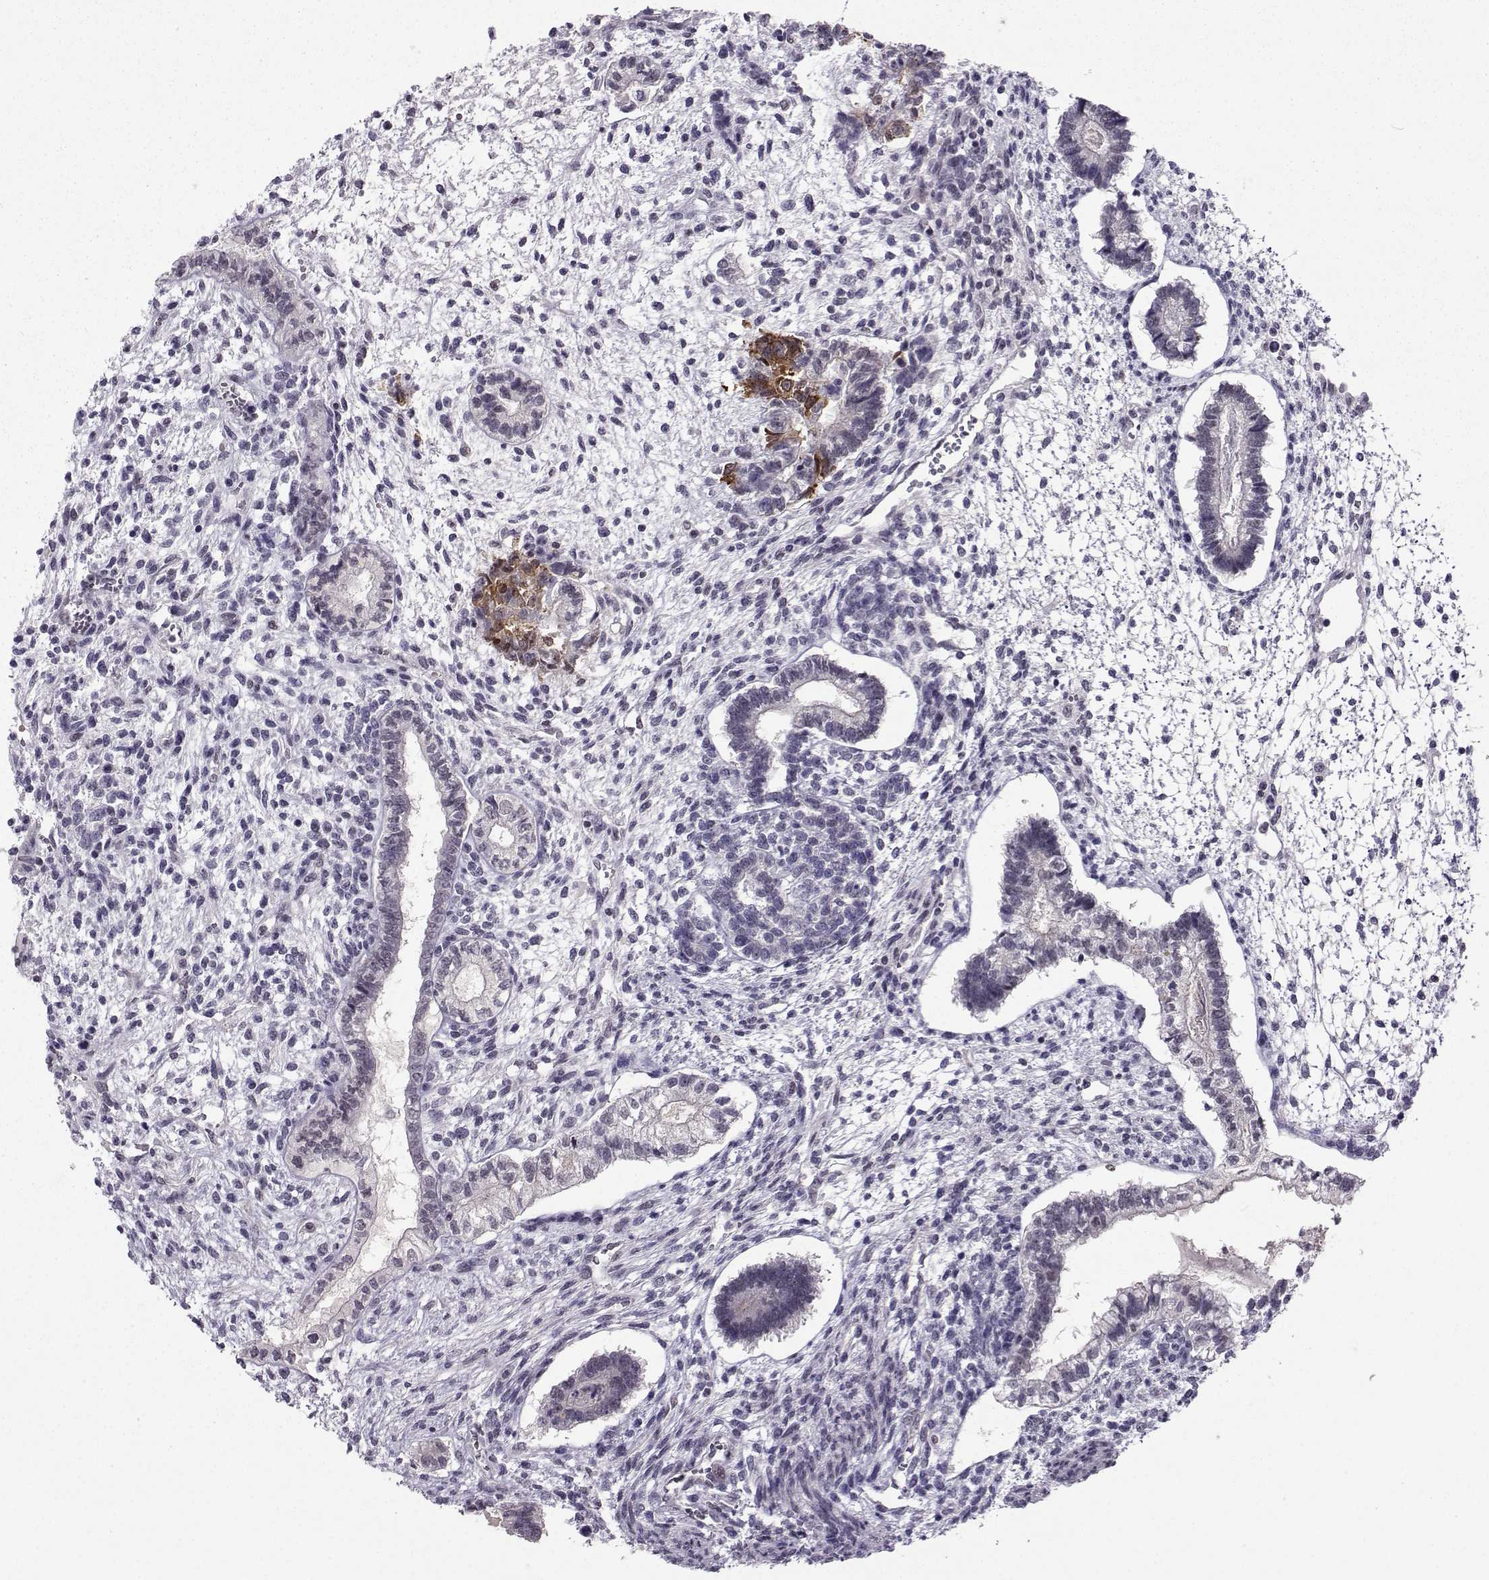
{"staining": {"intensity": "negative", "quantity": "none", "location": "none"}, "tissue": "testis cancer", "cell_type": "Tumor cells", "image_type": "cancer", "snomed": [{"axis": "morphology", "description": "Carcinoma, Embryonal, NOS"}, {"axis": "topography", "description": "Testis"}], "caption": "Immunohistochemistry of human testis cancer (embryonal carcinoma) displays no staining in tumor cells. (IHC, brightfield microscopy, high magnification).", "gene": "LIN28A", "patient": {"sex": "male", "age": 37}}